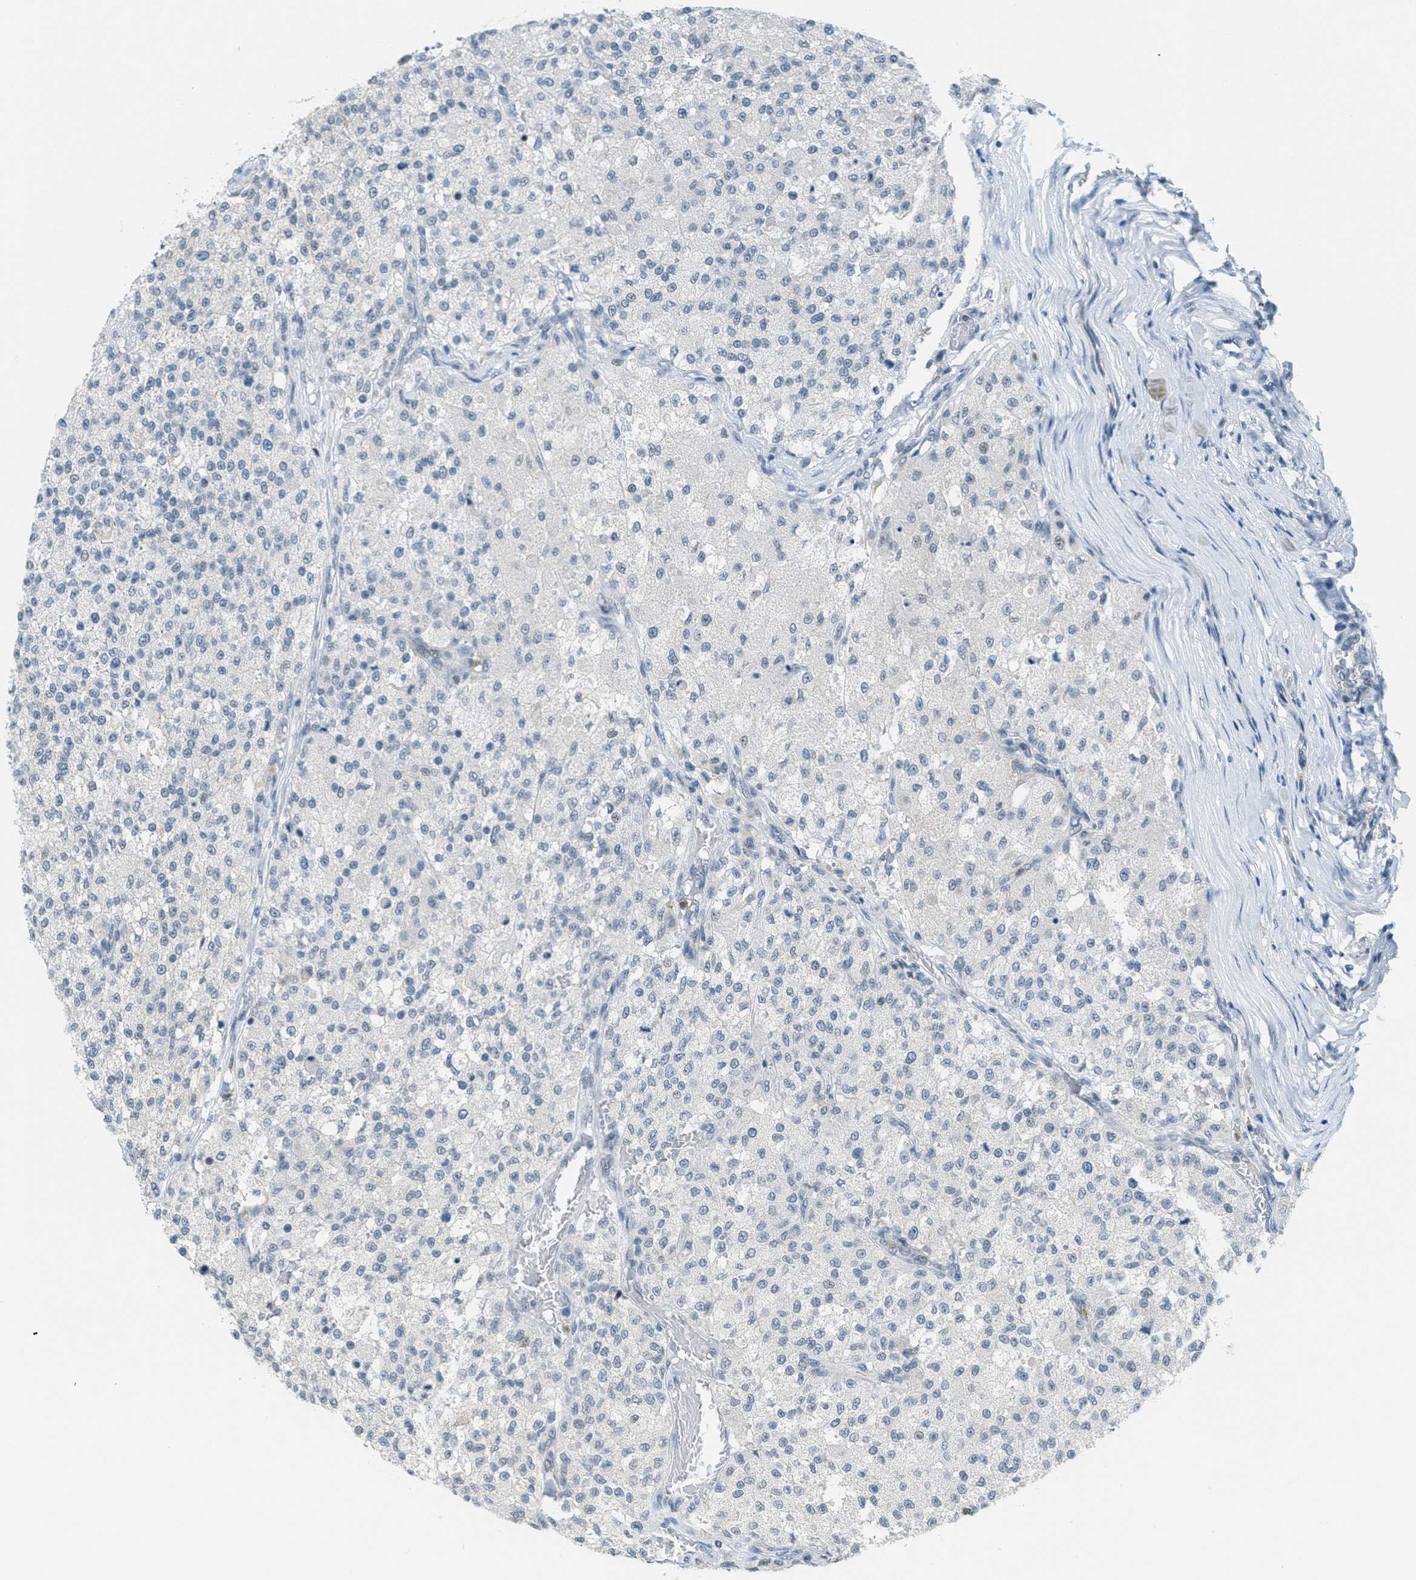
{"staining": {"intensity": "negative", "quantity": "none", "location": "none"}, "tissue": "testis cancer", "cell_type": "Tumor cells", "image_type": "cancer", "snomed": [{"axis": "morphology", "description": "Seminoma, NOS"}, {"axis": "topography", "description": "Testis"}], "caption": "Immunohistochemical staining of seminoma (testis) displays no significant positivity in tumor cells.", "gene": "FYN", "patient": {"sex": "male", "age": 59}}